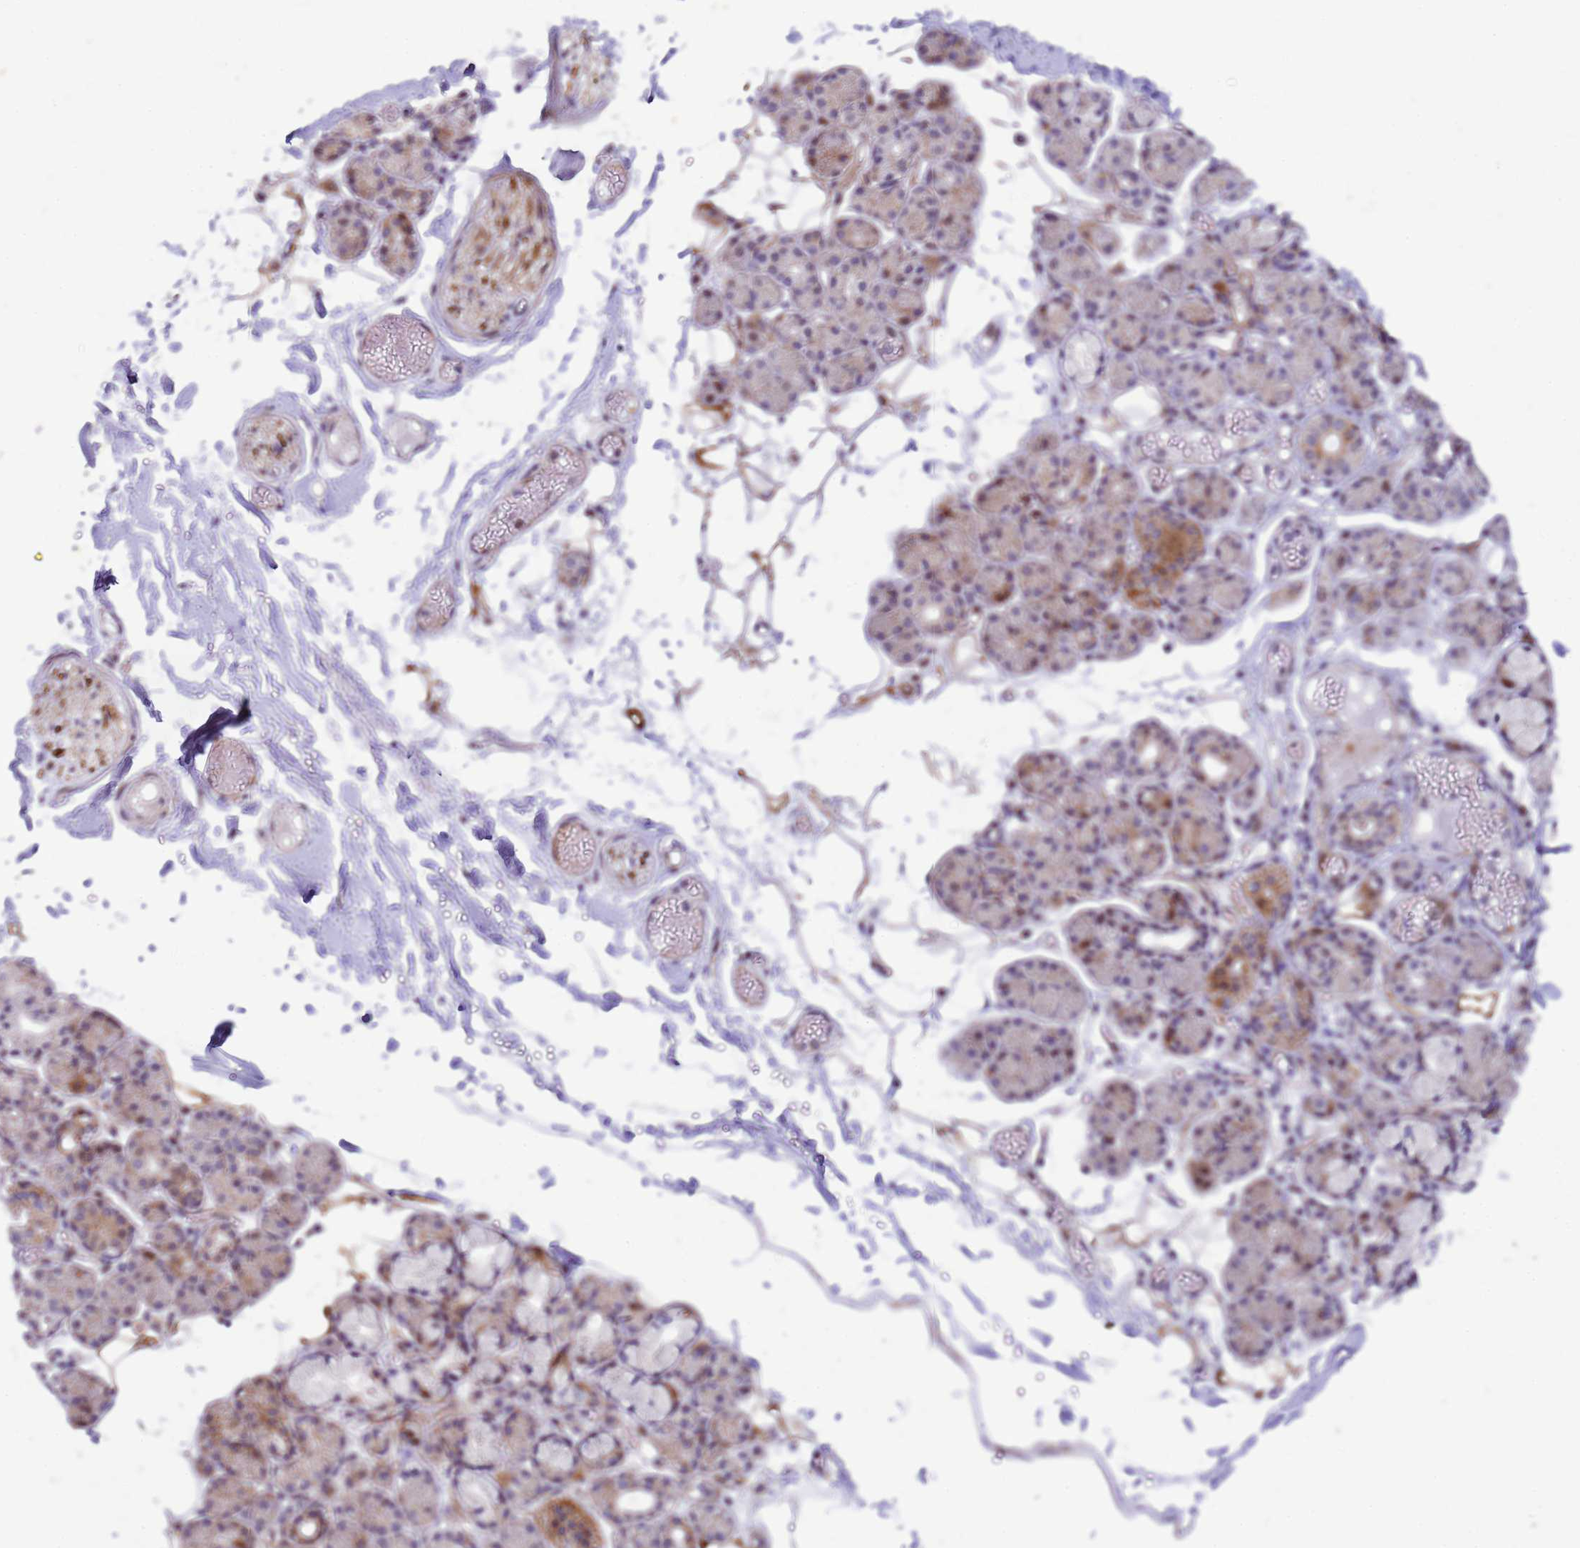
{"staining": {"intensity": "moderate", "quantity": "<25%", "location": "cytoplasmic/membranous"}, "tissue": "salivary gland", "cell_type": "Glandular cells", "image_type": "normal", "snomed": [{"axis": "morphology", "description": "Normal tissue, NOS"}, {"axis": "topography", "description": "Salivary gland"}], "caption": "The image exhibits staining of unremarkable salivary gland, revealing moderate cytoplasmic/membranous protein positivity (brown color) within glandular cells. Using DAB (brown) and hematoxylin (blue) stains, captured at high magnification using brightfield microscopy.", "gene": "RSPO1", "patient": {"sex": "male", "age": 63}}